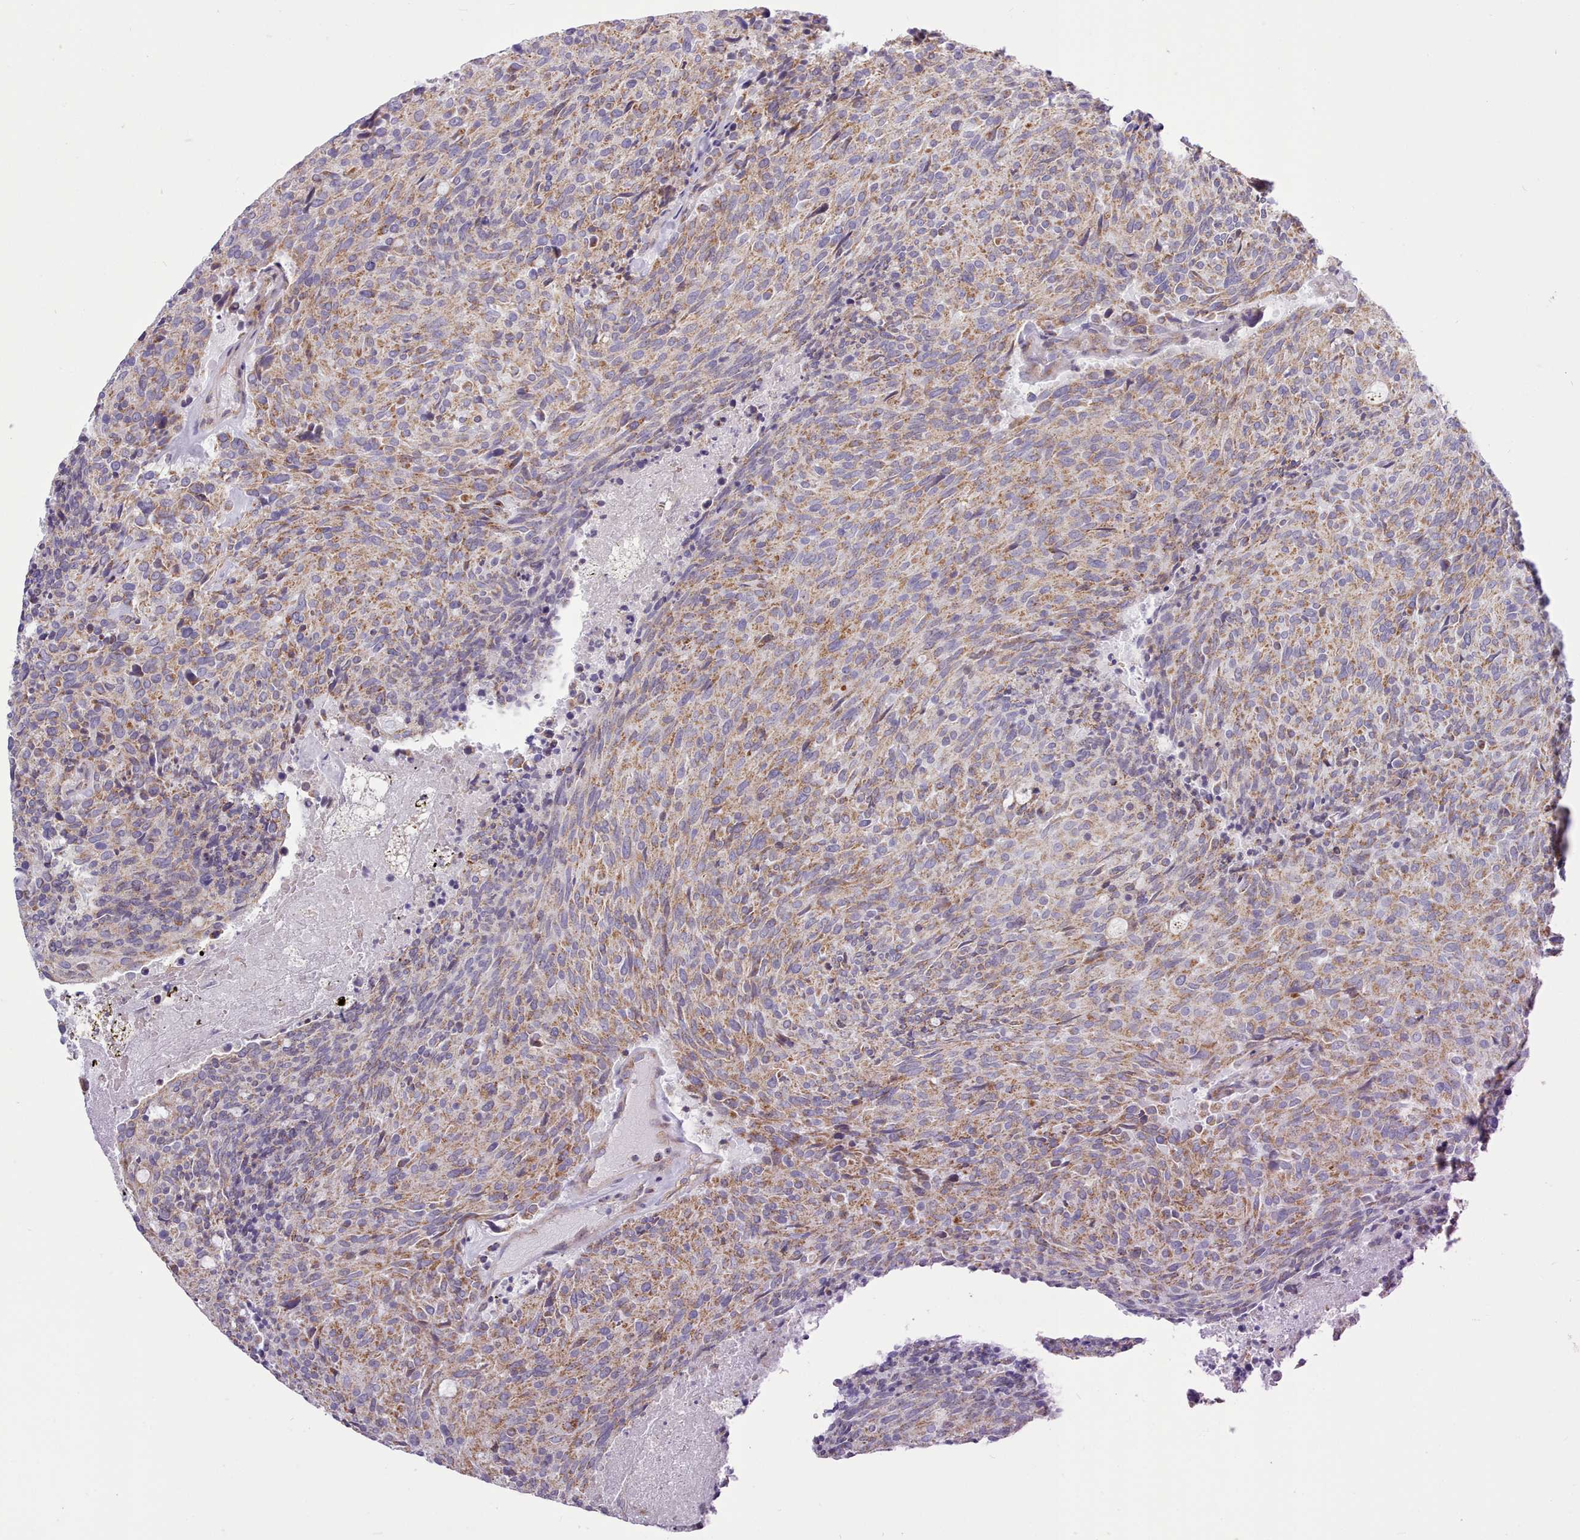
{"staining": {"intensity": "moderate", "quantity": ">75%", "location": "cytoplasmic/membranous"}, "tissue": "carcinoid", "cell_type": "Tumor cells", "image_type": "cancer", "snomed": [{"axis": "morphology", "description": "Carcinoid, malignant, NOS"}, {"axis": "topography", "description": "Pancreas"}], "caption": "A brown stain highlights moderate cytoplasmic/membranous positivity of a protein in malignant carcinoid tumor cells.", "gene": "MRPL21", "patient": {"sex": "female", "age": 54}}